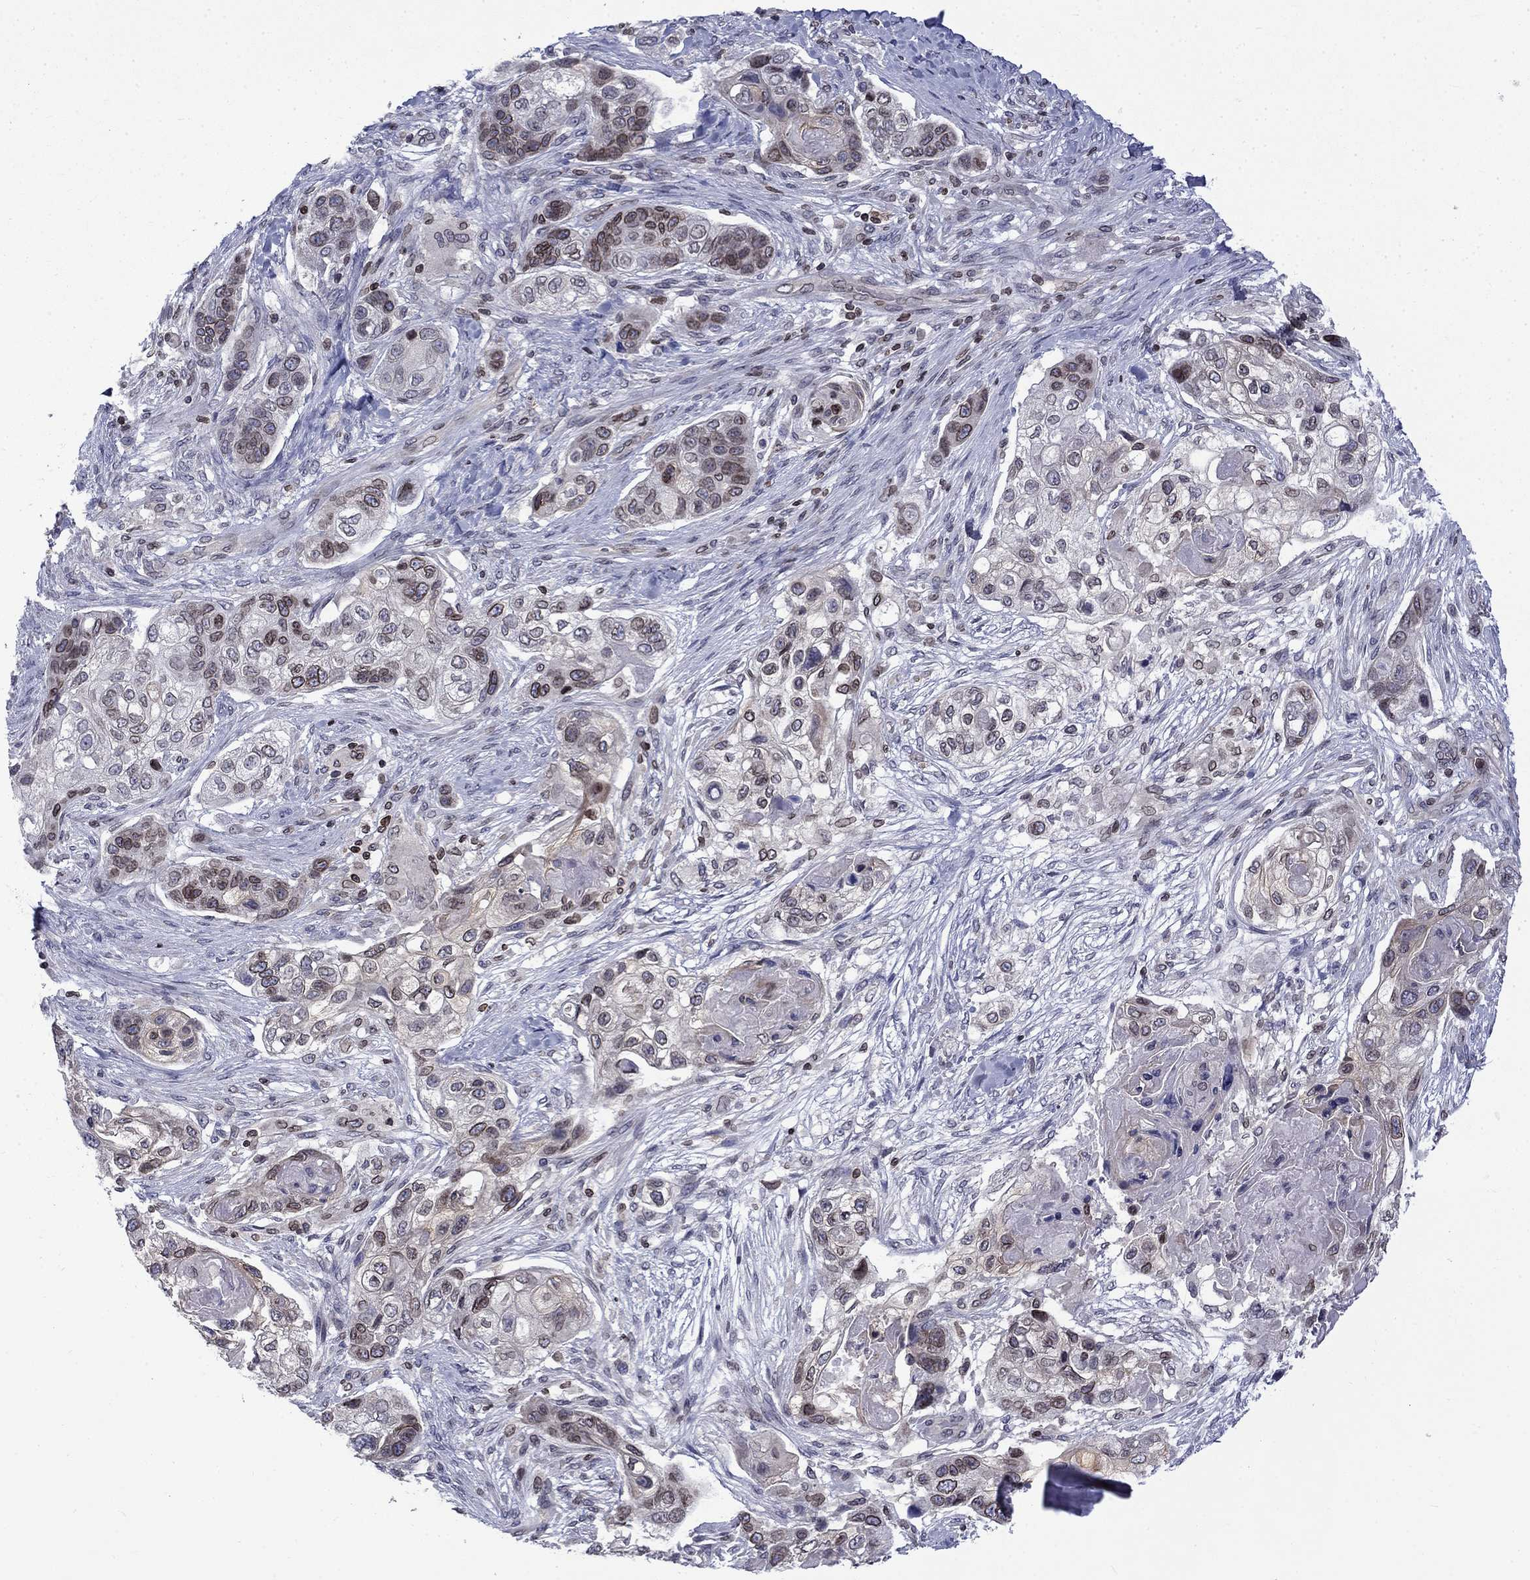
{"staining": {"intensity": "strong", "quantity": "<25%", "location": "cytoplasmic/membranous,nuclear"}, "tissue": "lung cancer", "cell_type": "Tumor cells", "image_type": "cancer", "snomed": [{"axis": "morphology", "description": "Squamous cell carcinoma, NOS"}, {"axis": "topography", "description": "Lung"}], "caption": "Protein staining of lung cancer (squamous cell carcinoma) tissue demonstrates strong cytoplasmic/membranous and nuclear positivity in about <25% of tumor cells.", "gene": "SLA", "patient": {"sex": "male", "age": 69}}